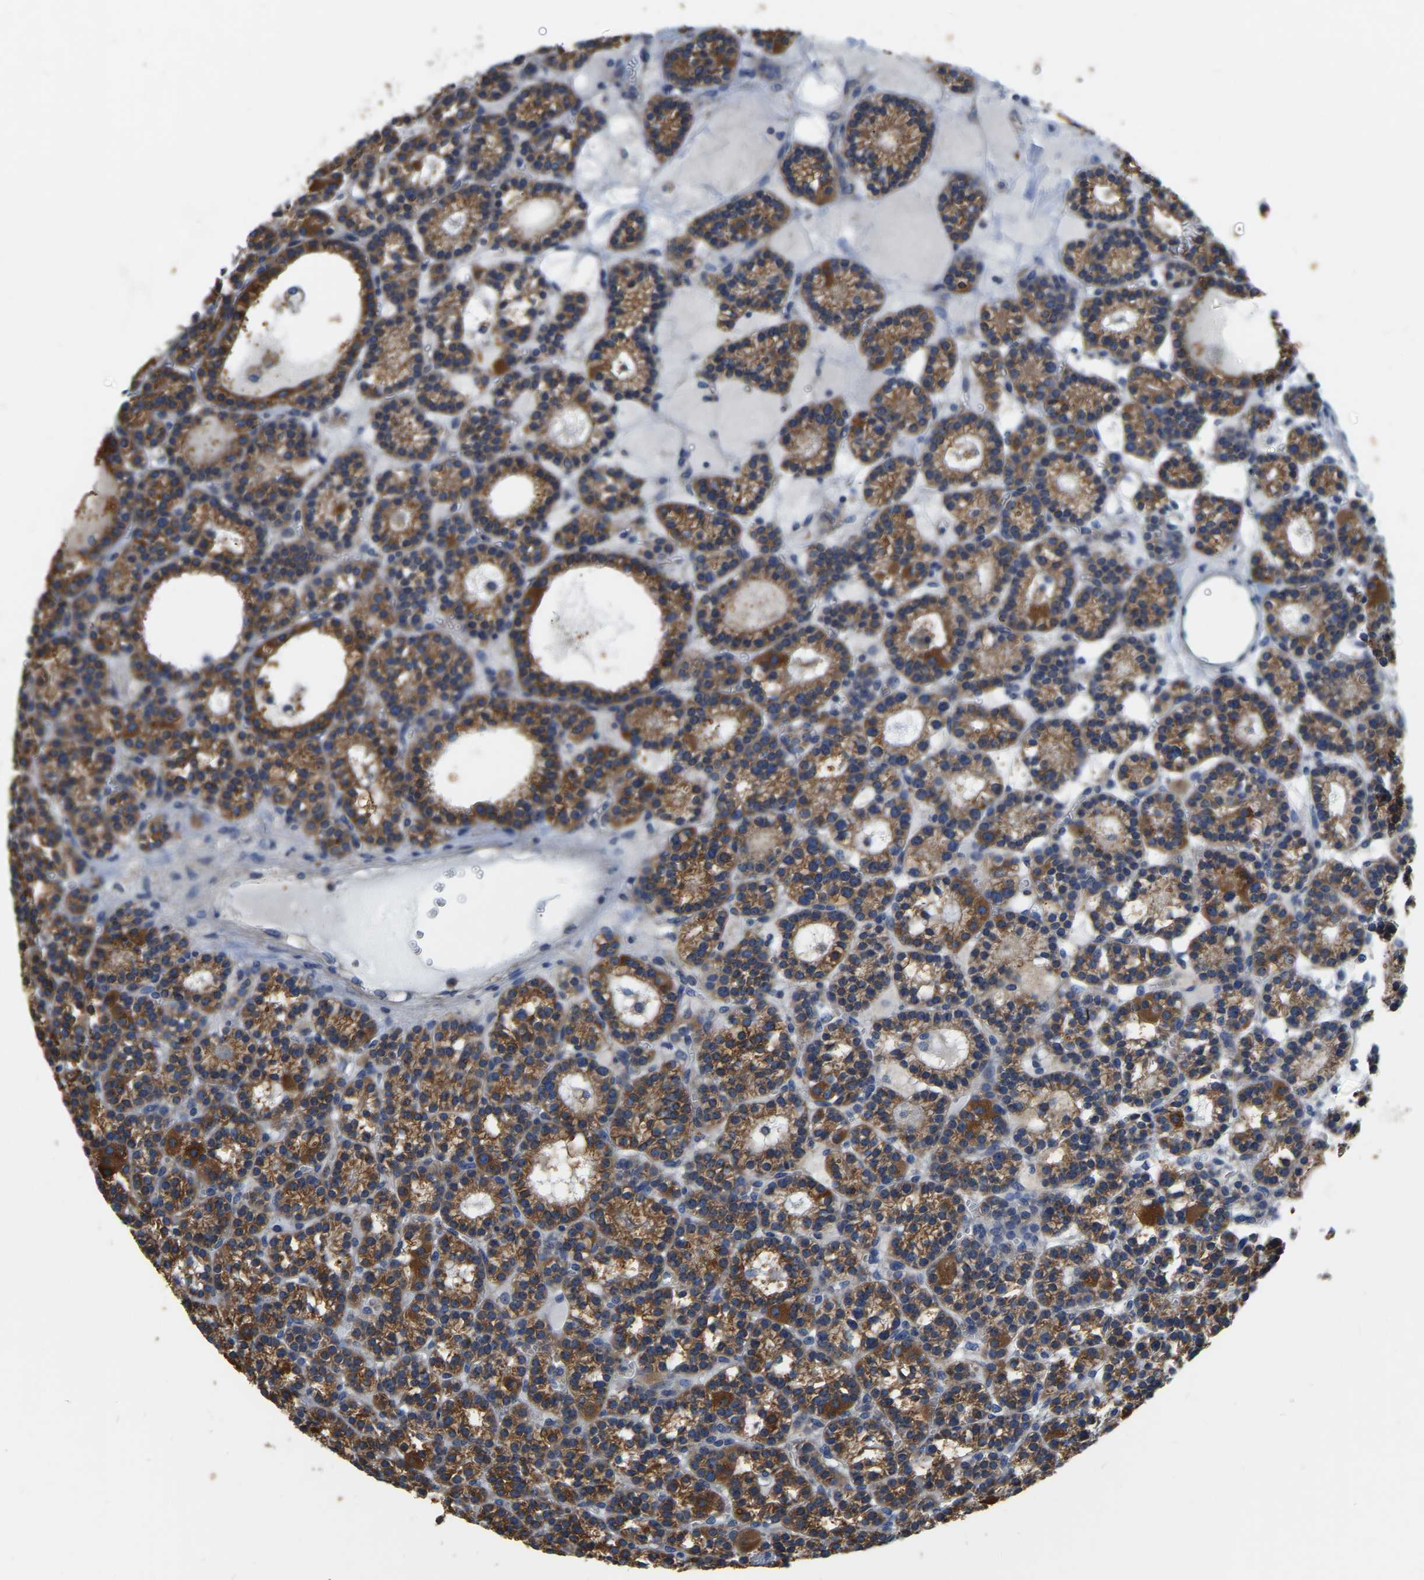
{"staining": {"intensity": "moderate", "quantity": ">75%", "location": "cytoplasmic/membranous"}, "tissue": "parathyroid gland", "cell_type": "Glandular cells", "image_type": "normal", "snomed": [{"axis": "morphology", "description": "Normal tissue, NOS"}, {"axis": "morphology", "description": "Adenoma, NOS"}, {"axis": "topography", "description": "Parathyroid gland"}], "caption": "This is a micrograph of immunohistochemistry (IHC) staining of unremarkable parathyroid gland, which shows moderate staining in the cytoplasmic/membranous of glandular cells.", "gene": "GARS1", "patient": {"sex": "female", "age": 58}}